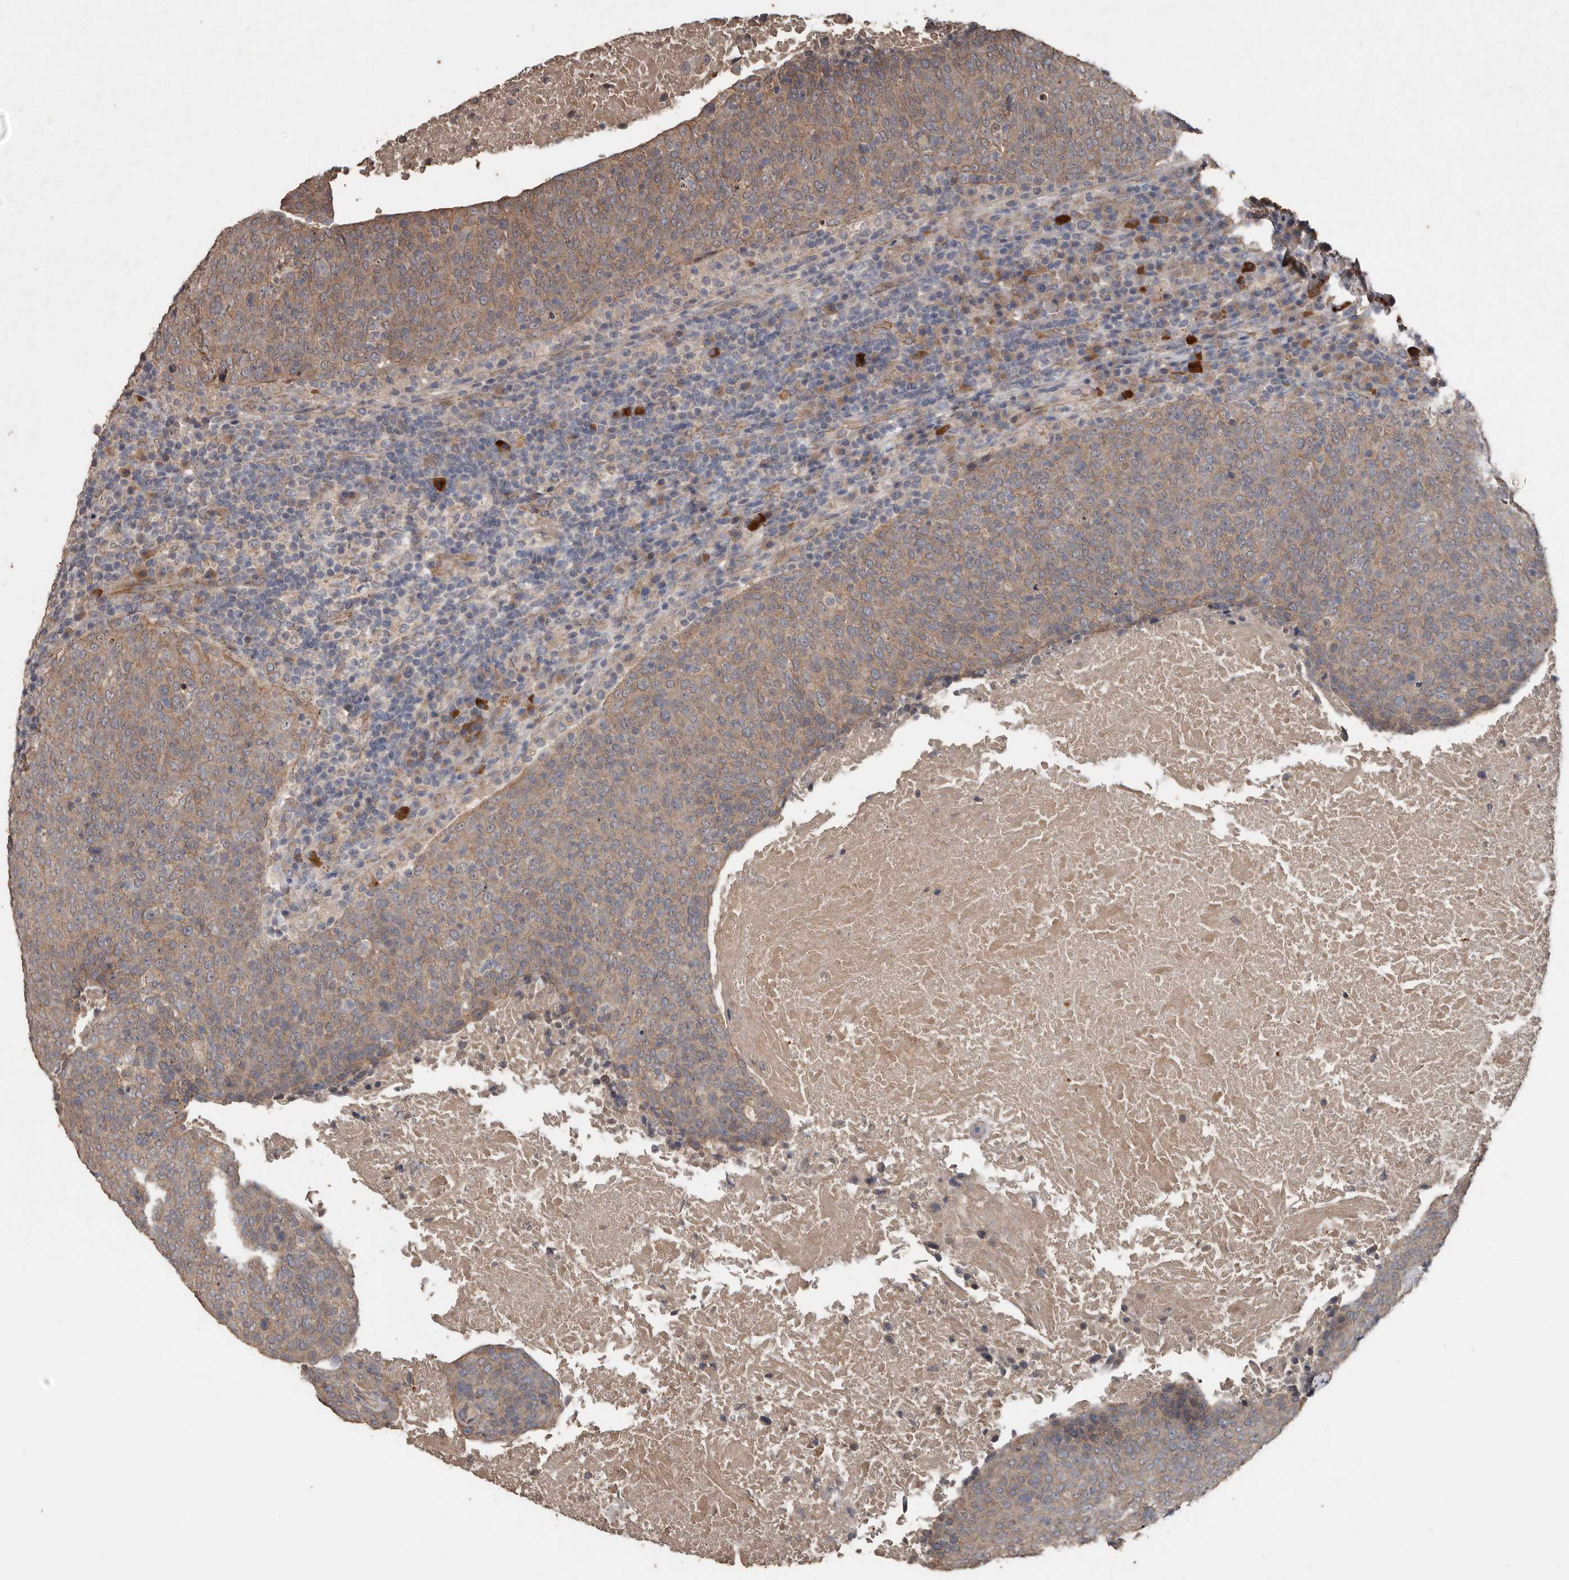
{"staining": {"intensity": "weak", "quantity": ">75%", "location": "cytoplasmic/membranous"}, "tissue": "head and neck cancer", "cell_type": "Tumor cells", "image_type": "cancer", "snomed": [{"axis": "morphology", "description": "Squamous cell carcinoma, NOS"}, {"axis": "morphology", "description": "Squamous cell carcinoma, metastatic, NOS"}, {"axis": "topography", "description": "Lymph node"}, {"axis": "topography", "description": "Head-Neck"}], "caption": "IHC micrograph of human head and neck cancer stained for a protein (brown), which shows low levels of weak cytoplasmic/membranous staining in approximately >75% of tumor cells.", "gene": "HYAL4", "patient": {"sex": "male", "age": 62}}